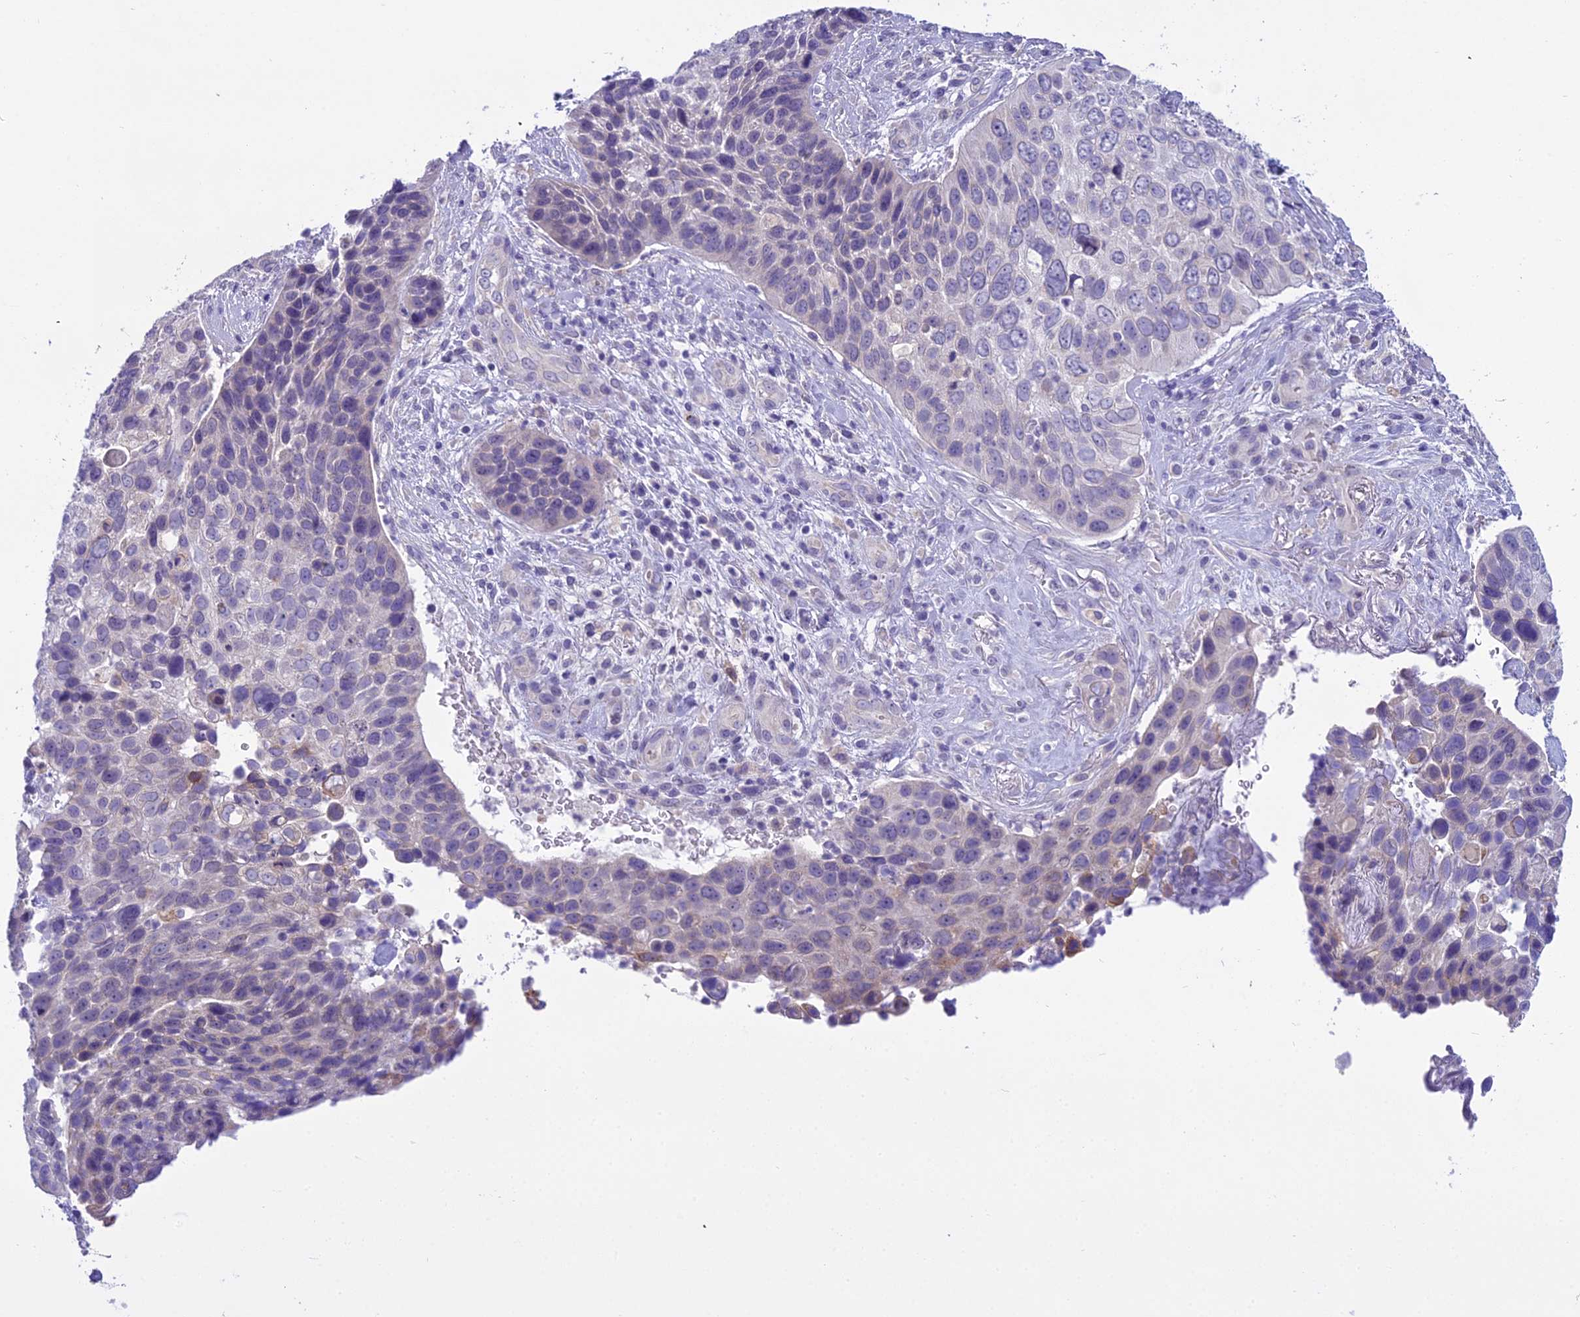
{"staining": {"intensity": "negative", "quantity": "none", "location": "none"}, "tissue": "skin cancer", "cell_type": "Tumor cells", "image_type": "cancer", "snomed": [{"axis": "morphology", "description": "Basal cell carcinoma"}, {"axis": "topography", "description": "Skin"}], "caption": "A histopathology image of skin cancer (basal cell carcinoma) stained for a protein reveals no brown staining in tumor cells.", "gene": "SCRT1", "patient": {"sex": "female", "age": 74}}